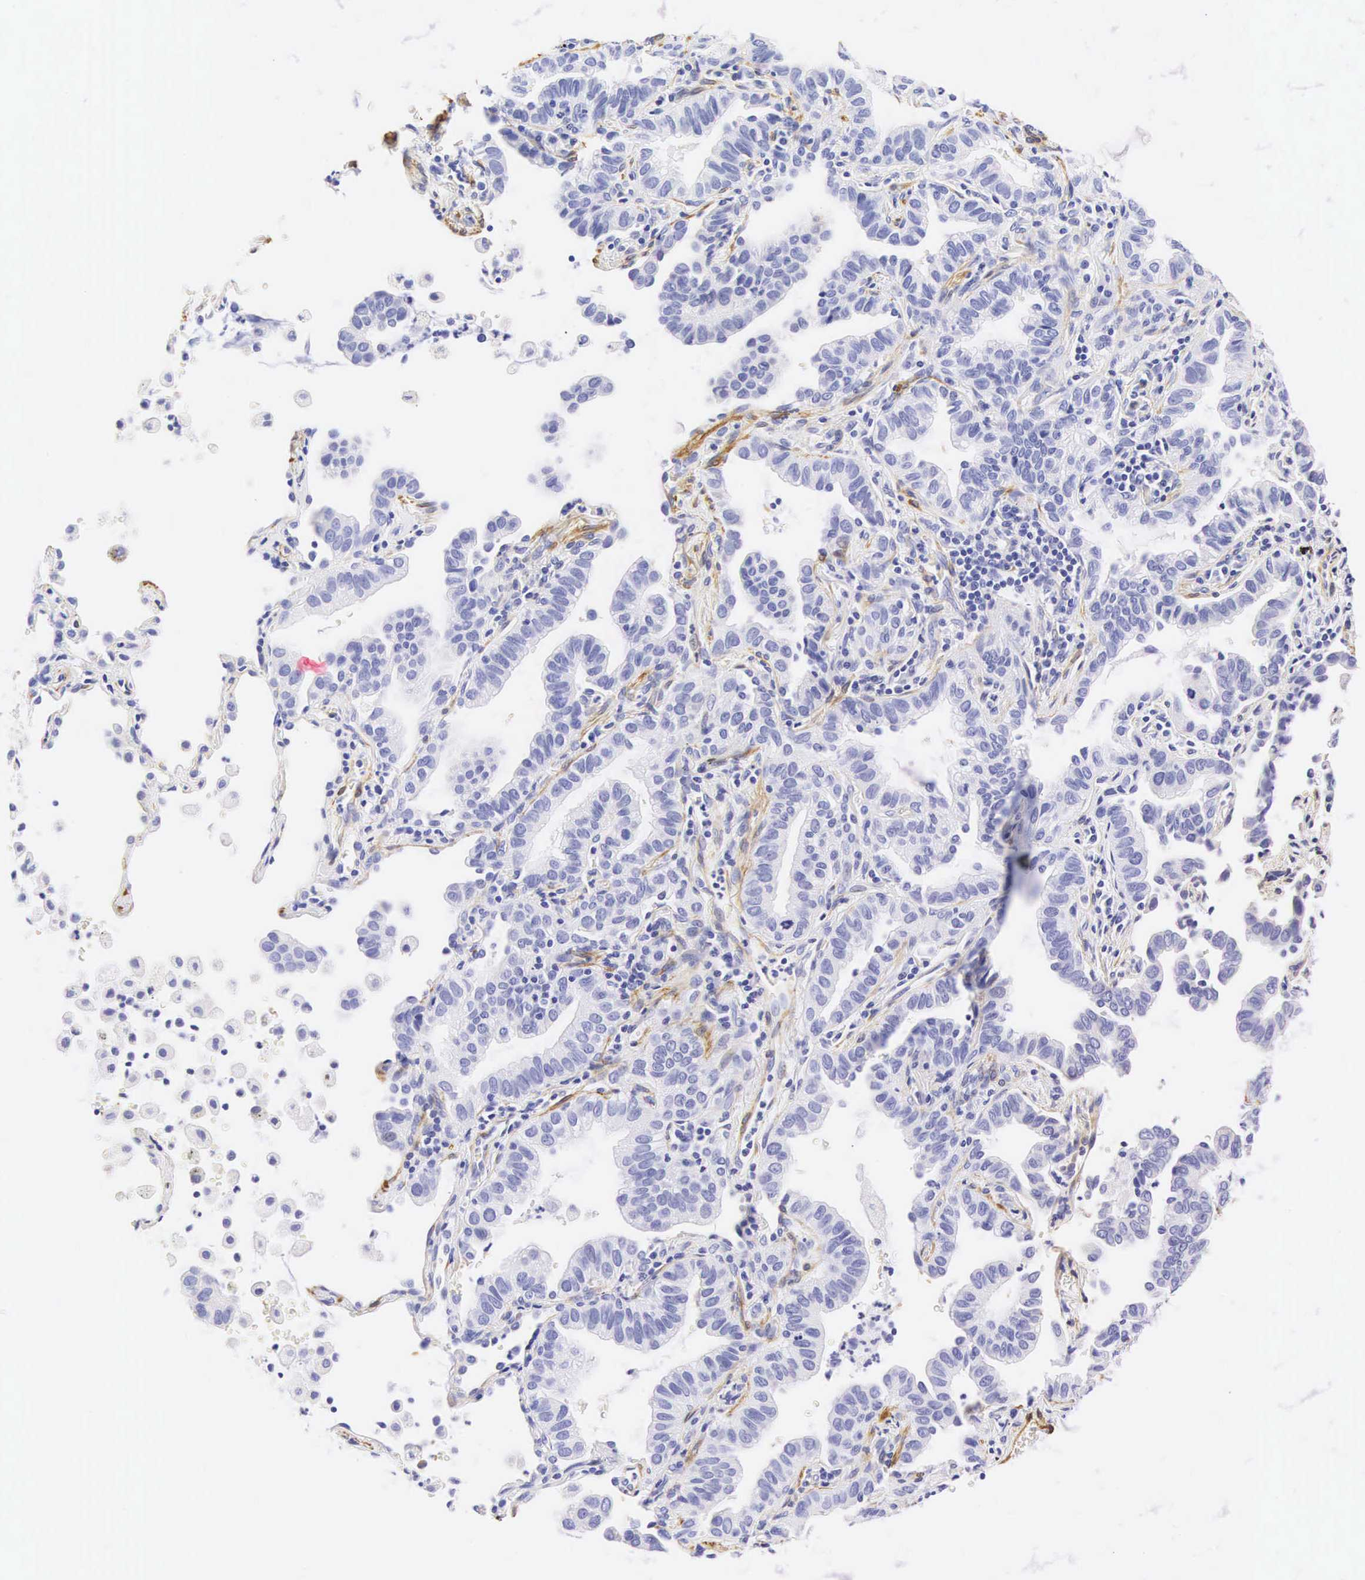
{"staining": {"intensity": "negative", "quantity": "none", "location": "none"}, "tissue": "lung cancer", "cell_type": "Tumor cells", "image_type": "cancer", "snomed": [{"axis": "morphology", "description": "Adenocarcinoma, NOS"}, {"axis": "topography", "description": "Lung"}], "caption": "A histopathology image of lung adenocarcinoma stained for a protein exhibits no brown staining in tumor cells.", "gene": "CNN1", "patient": {"sex": "female", "age": 50}}